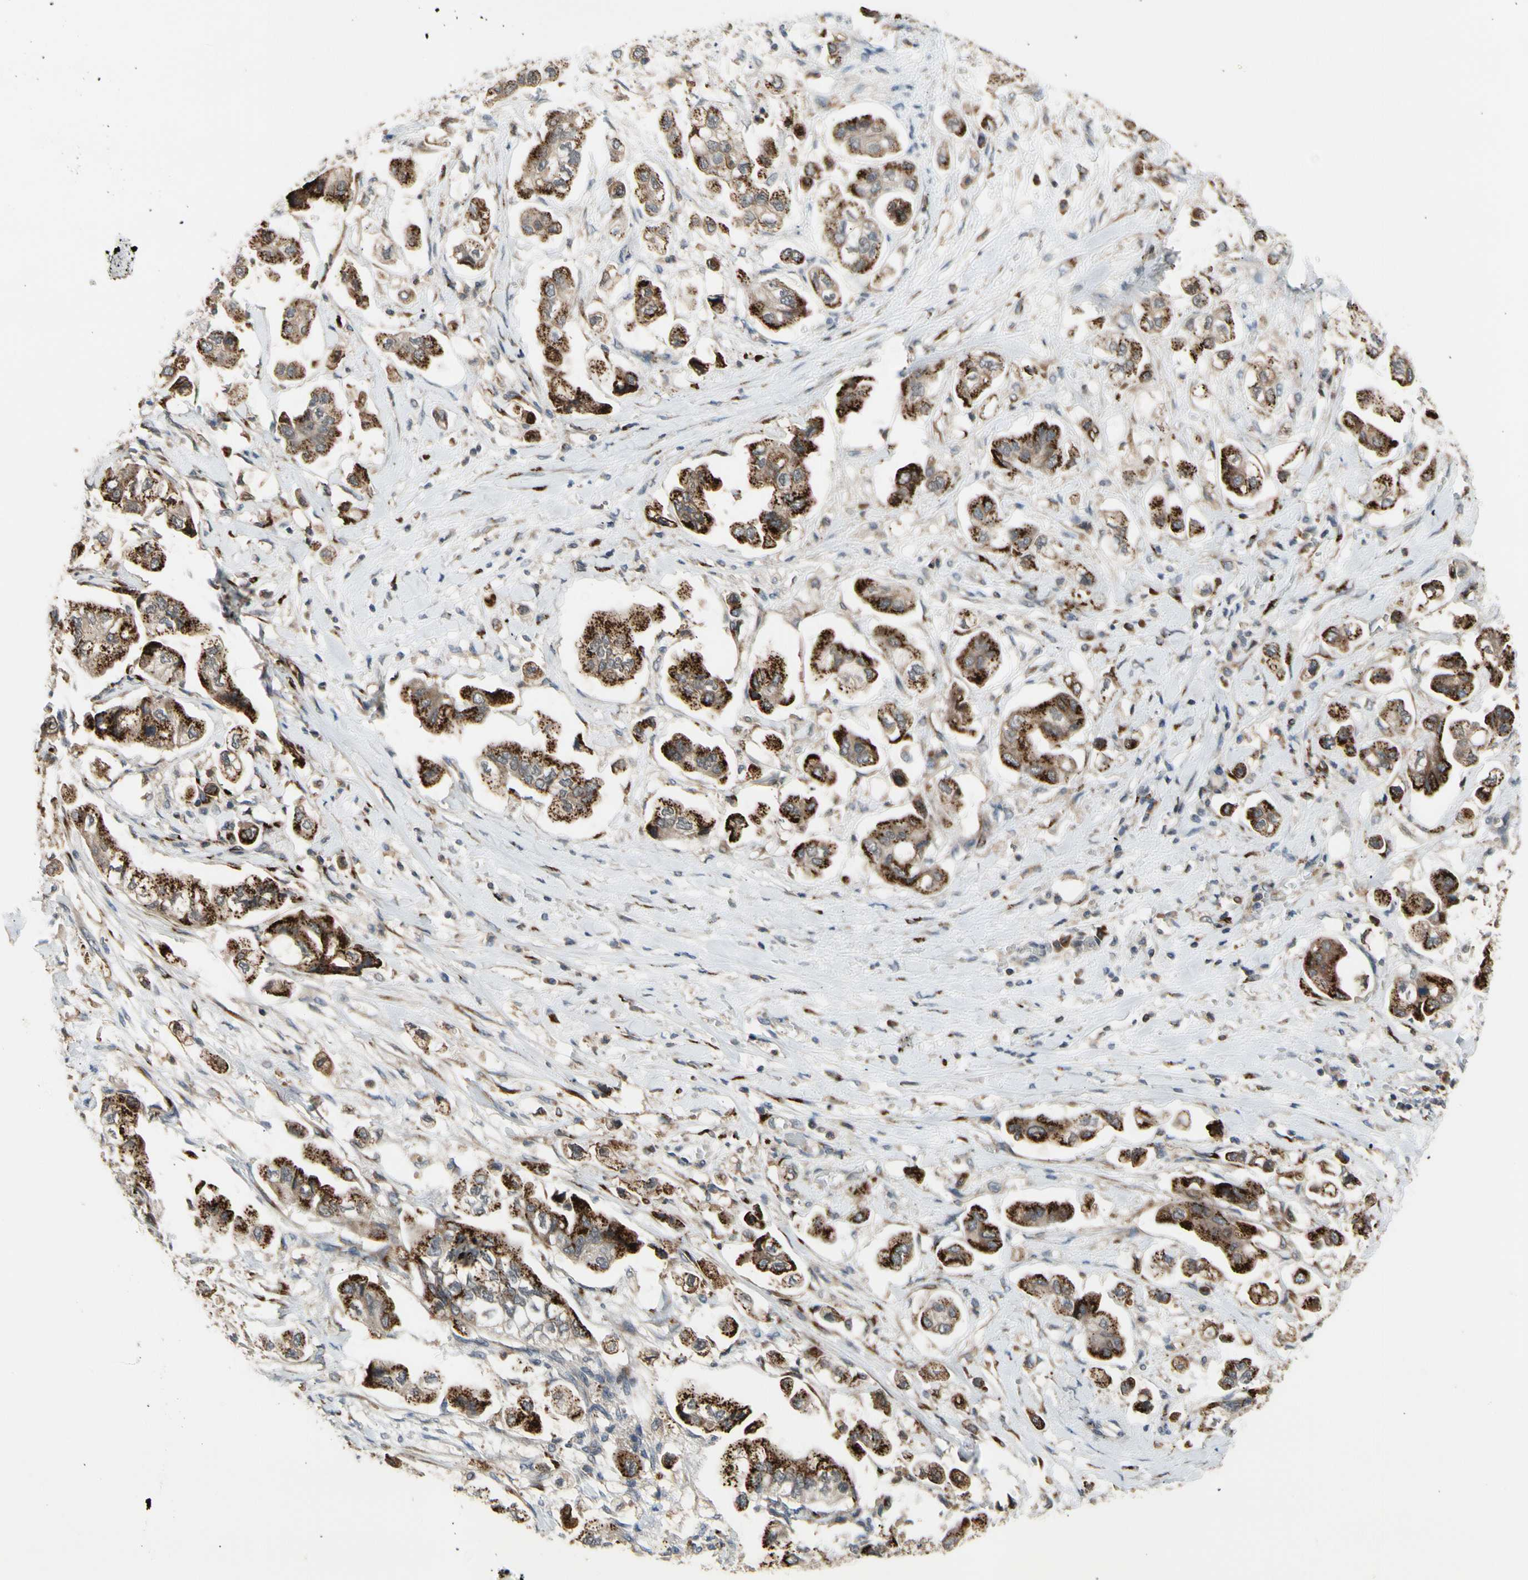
{"staining": {"intensity": "strong", "quantity": ">75%", "location": "cytoplasmic/membranous"}, "tissue": "stomach cancer", "cell_type": "Tumor cells", "image_type": "cancer", "snomed": [{"axis": "morphology", "description": "Adenocarcinoma, NOS"}, {"axis": "topography", "description": "Stomach"}], "caption": "Human stomach cancer (adenocarcinoma) stained for a protein (brown) exhibits strong cytoplasmic/membranous positive staining in approximately >75% of tumor cells.", "gene": "GALNT5", "patient": {"sex": "male", "age": 62}}